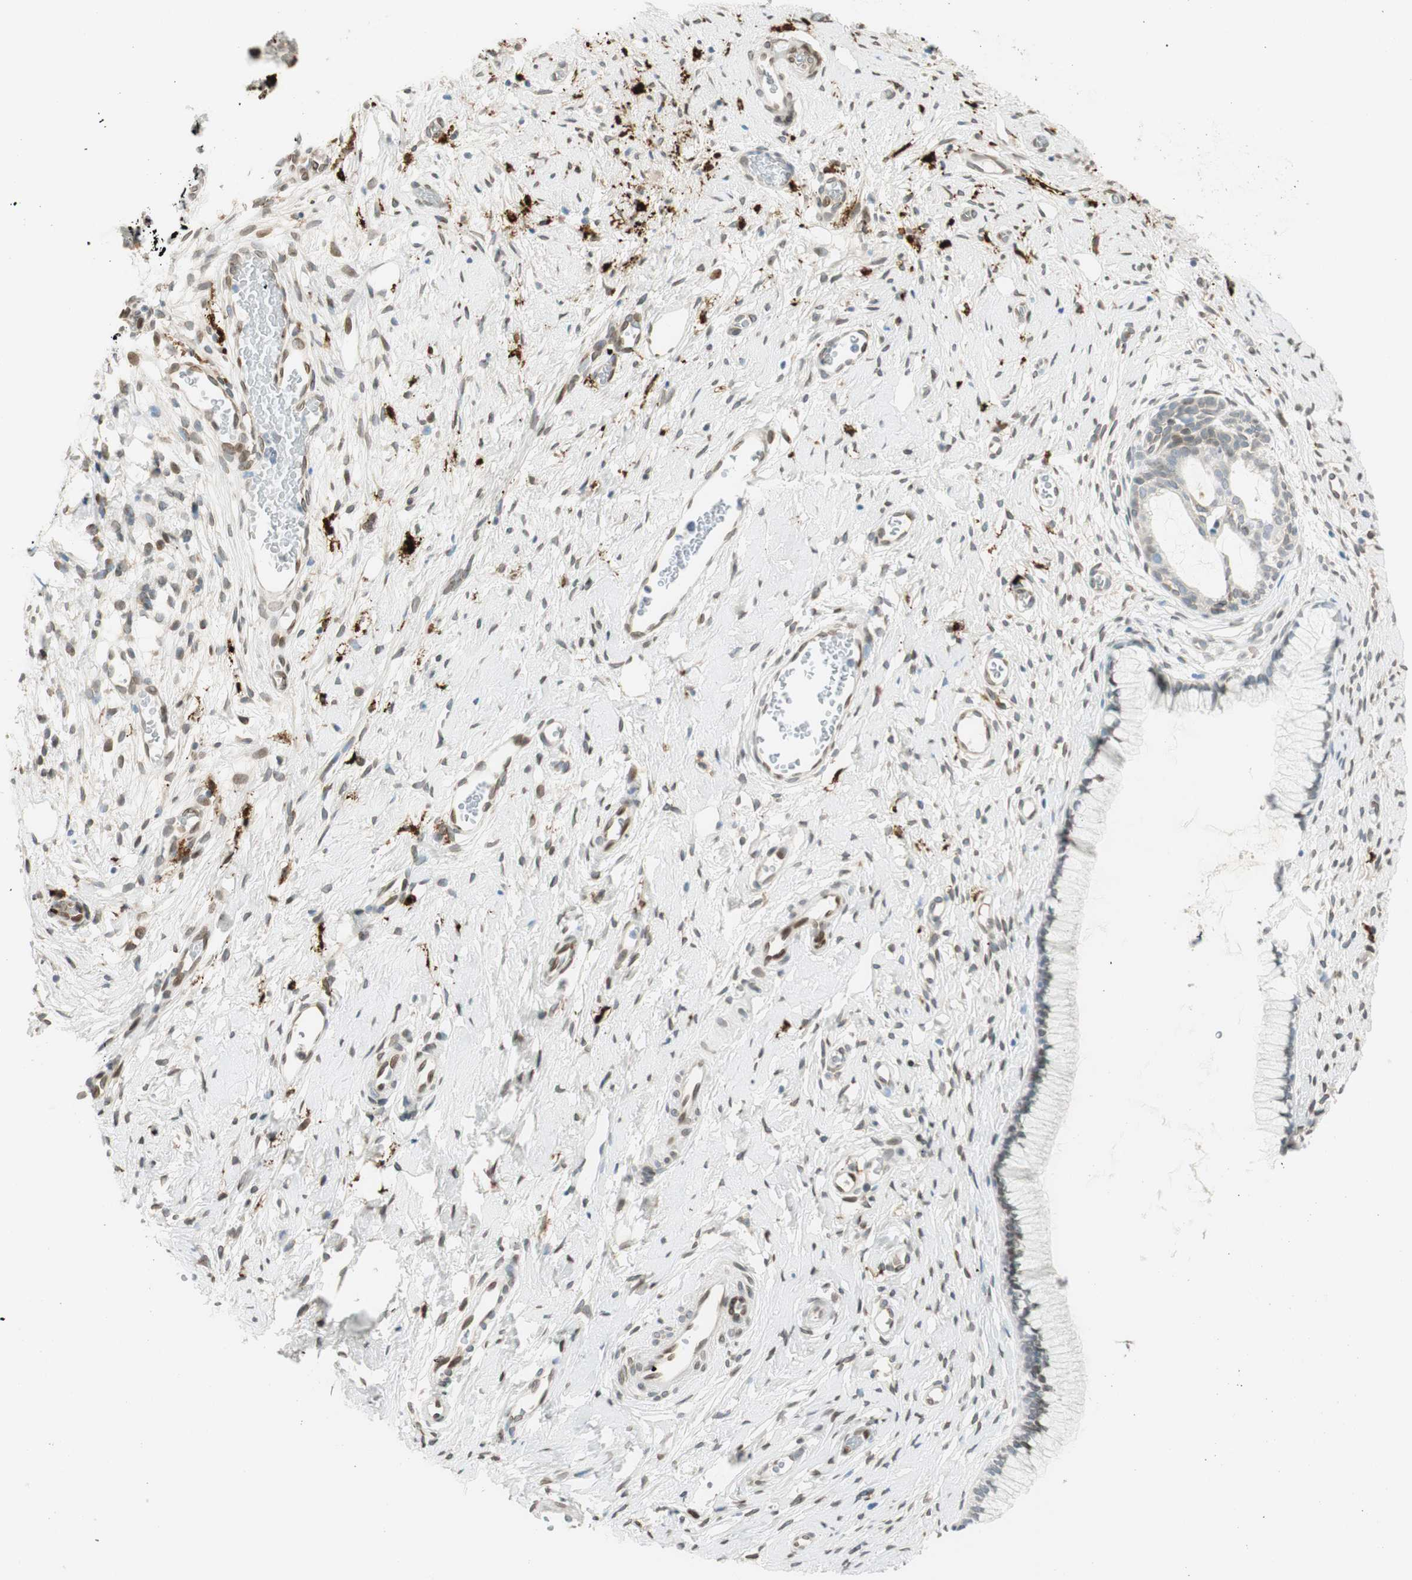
{"staining": {"intensity": "negative", "quantity": "none", "location": "none"}, "tissue": "cervix", "cell_type": "Glandular cells", "image_type": "normal", "snomed": [{"axis": "morphology", "description": "Normal tissue, NOS"}, {"axis": "topography", "description": "Cervix"}], "caption": "Immunohistochemistry (IHC) micrograph of unremarkable cervix: cervix stained with DAB (3,3'-diaminobenzidine) displays no significant protein positivity in glandular cells.", "gene": "TMEM260", "patient": {"sex": "female", "age": 65}}